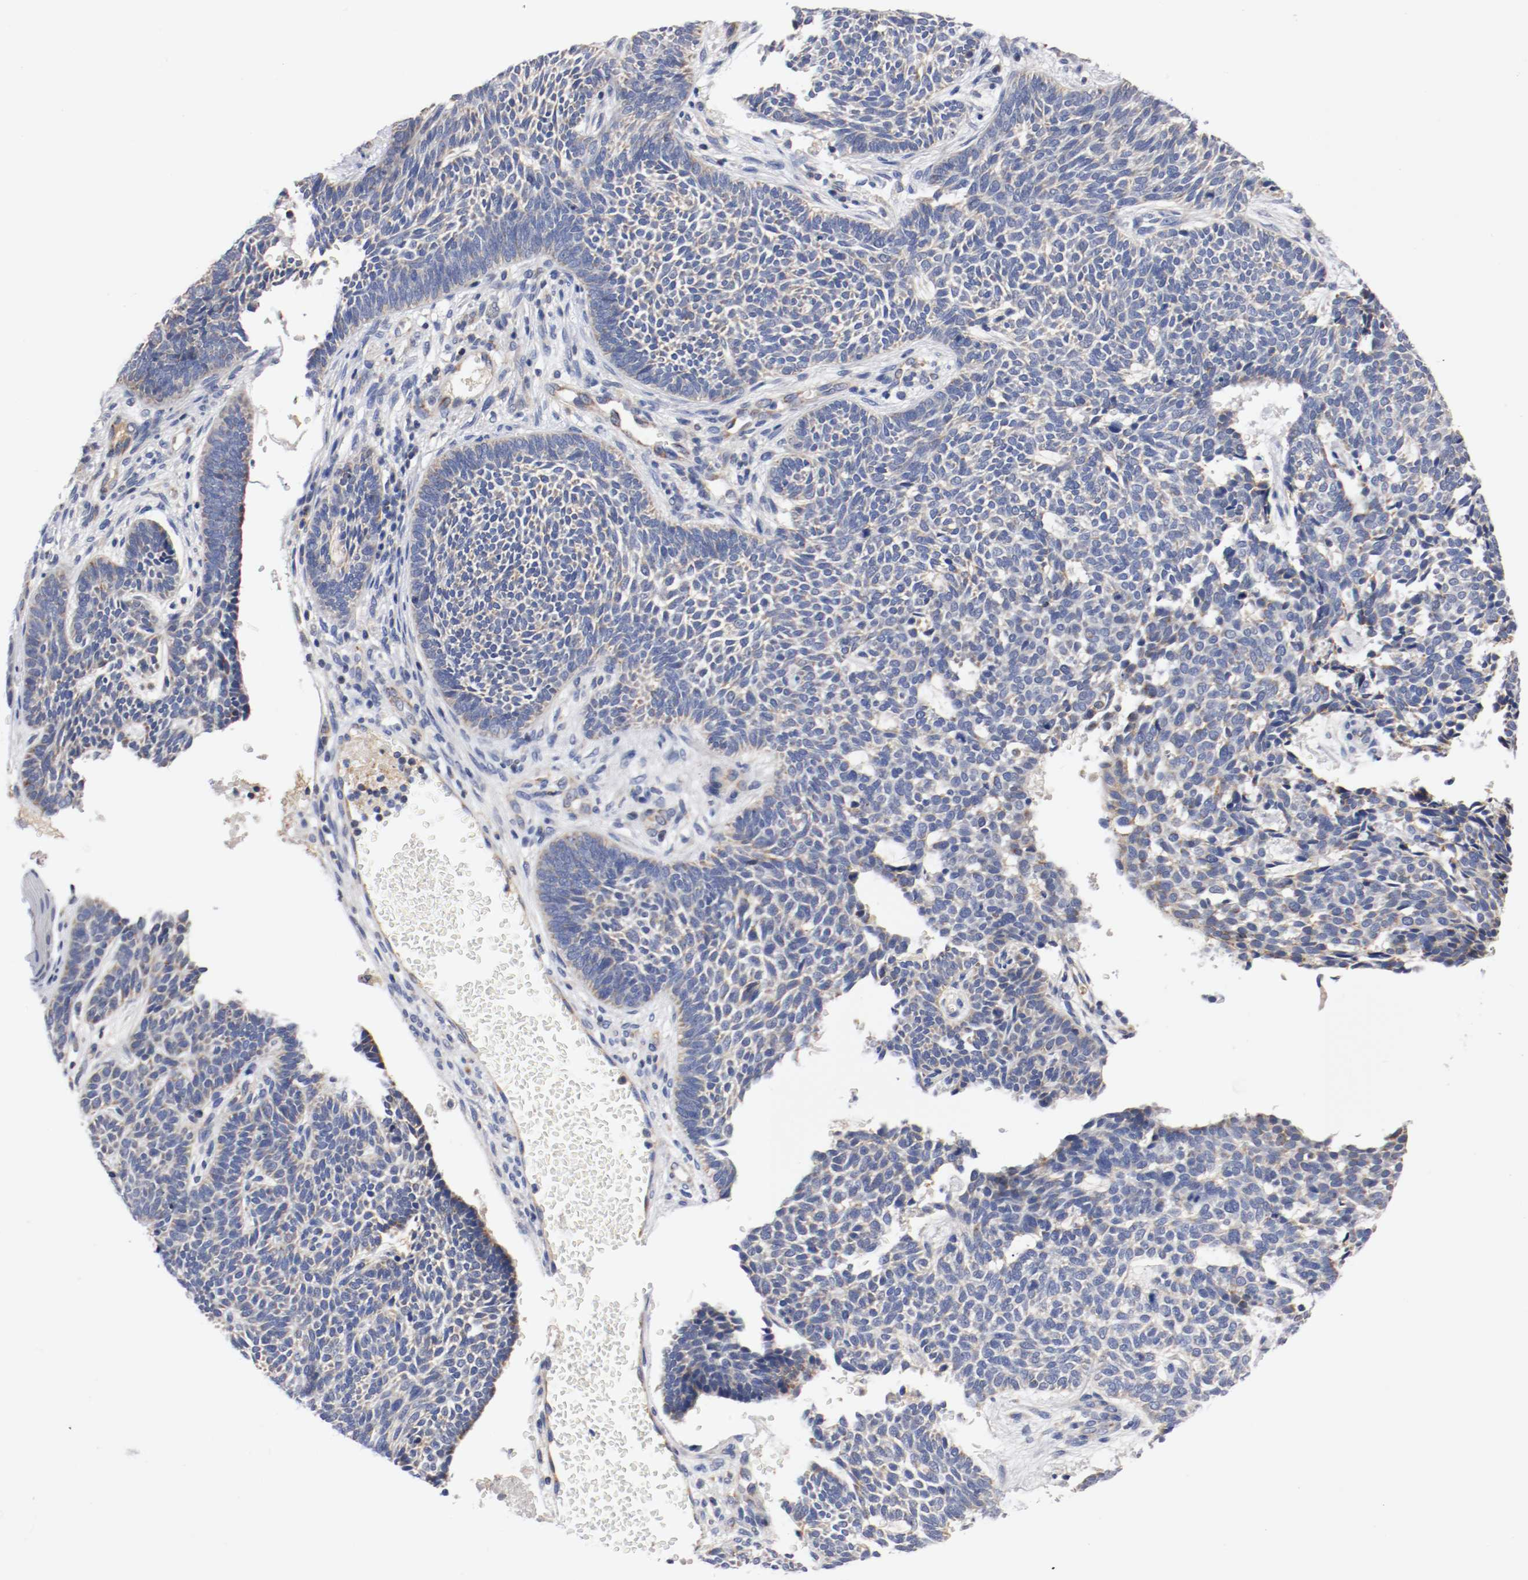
{"staining": {"intensity": "negative", "quantity": "none", "location": "none"}, "tissue": "skin cancer", "cell_type": "Tumor cells", "image_type": "cancer", "snomed": [{"axis": "morphology", "description": "Normal tissue, NOS"}, {"axis": "morphology", "description": "Basal cell carcinoma"}, {"axis": "topography", "description": "Skin"}], "caption": "DAB (3,3'-diaminobenzidine) immunohistochemical staining of basal cell carcinoma (skin) reveals no significant staining in tumor cells.", "gene": "PCSK6", "patient": {"sex": "male", "age": 87}}